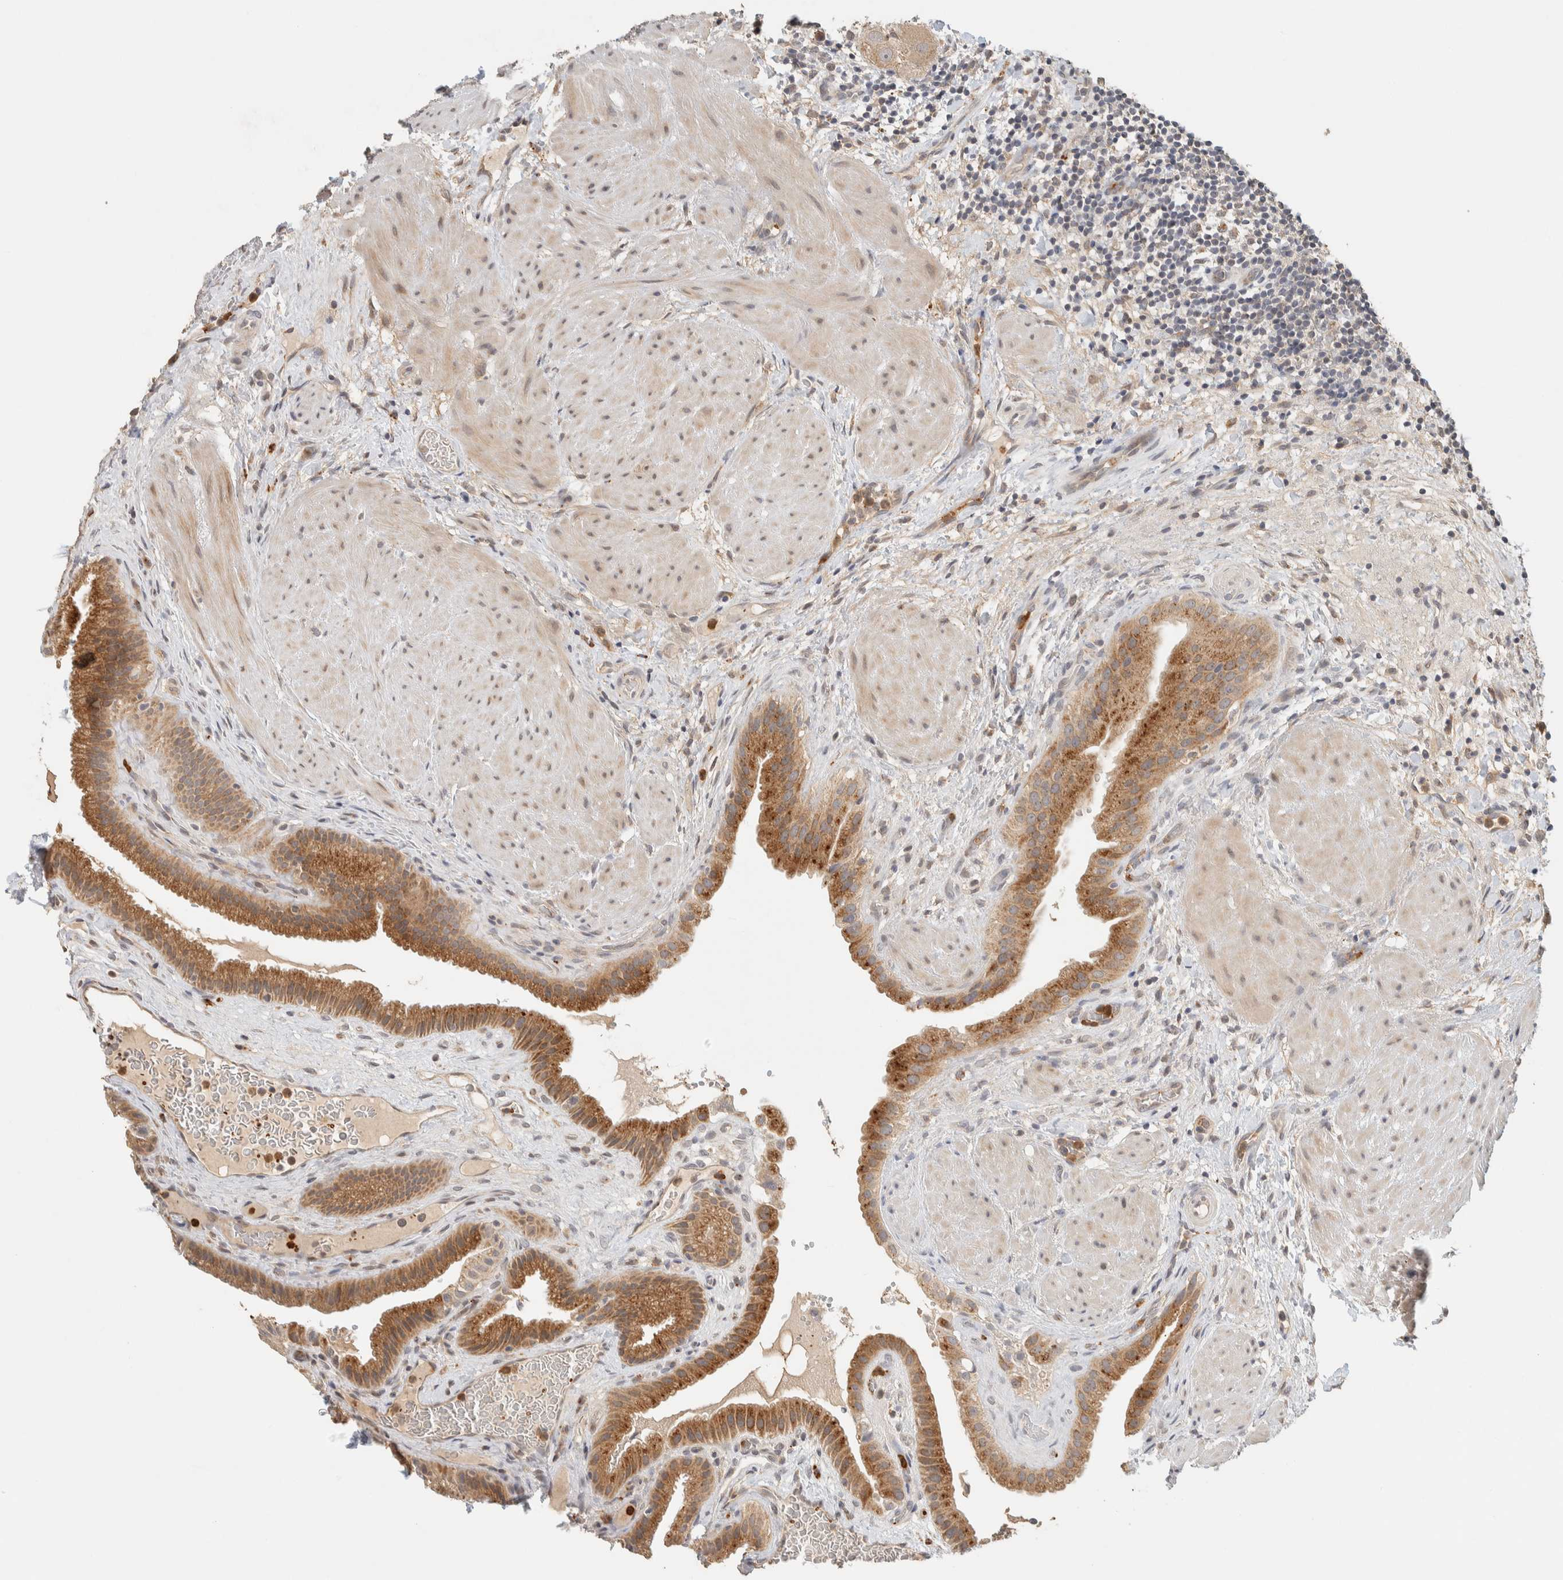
{"staining": {"intensity": "moderate", "quantity": ">75%", "location": "cytoplasmic/membranous"}, "tissue": "gallbladder", "cell_type": "Glandular cells", "image_type": "normal", "snomed": [{"axis": "morphology", "description": "Normal tissue, NOS"}, {"axis": "topography", "description": "Gallbladder"}], "caption": "This histopathology image demonstrates IHC staining of unremarkable gallbladder, with medium moderate cytoplasmic/membranous positivity in about >75% of glandular cells.", "gene": "ITPA", "patient": {"sex": "male", "age": 49}}